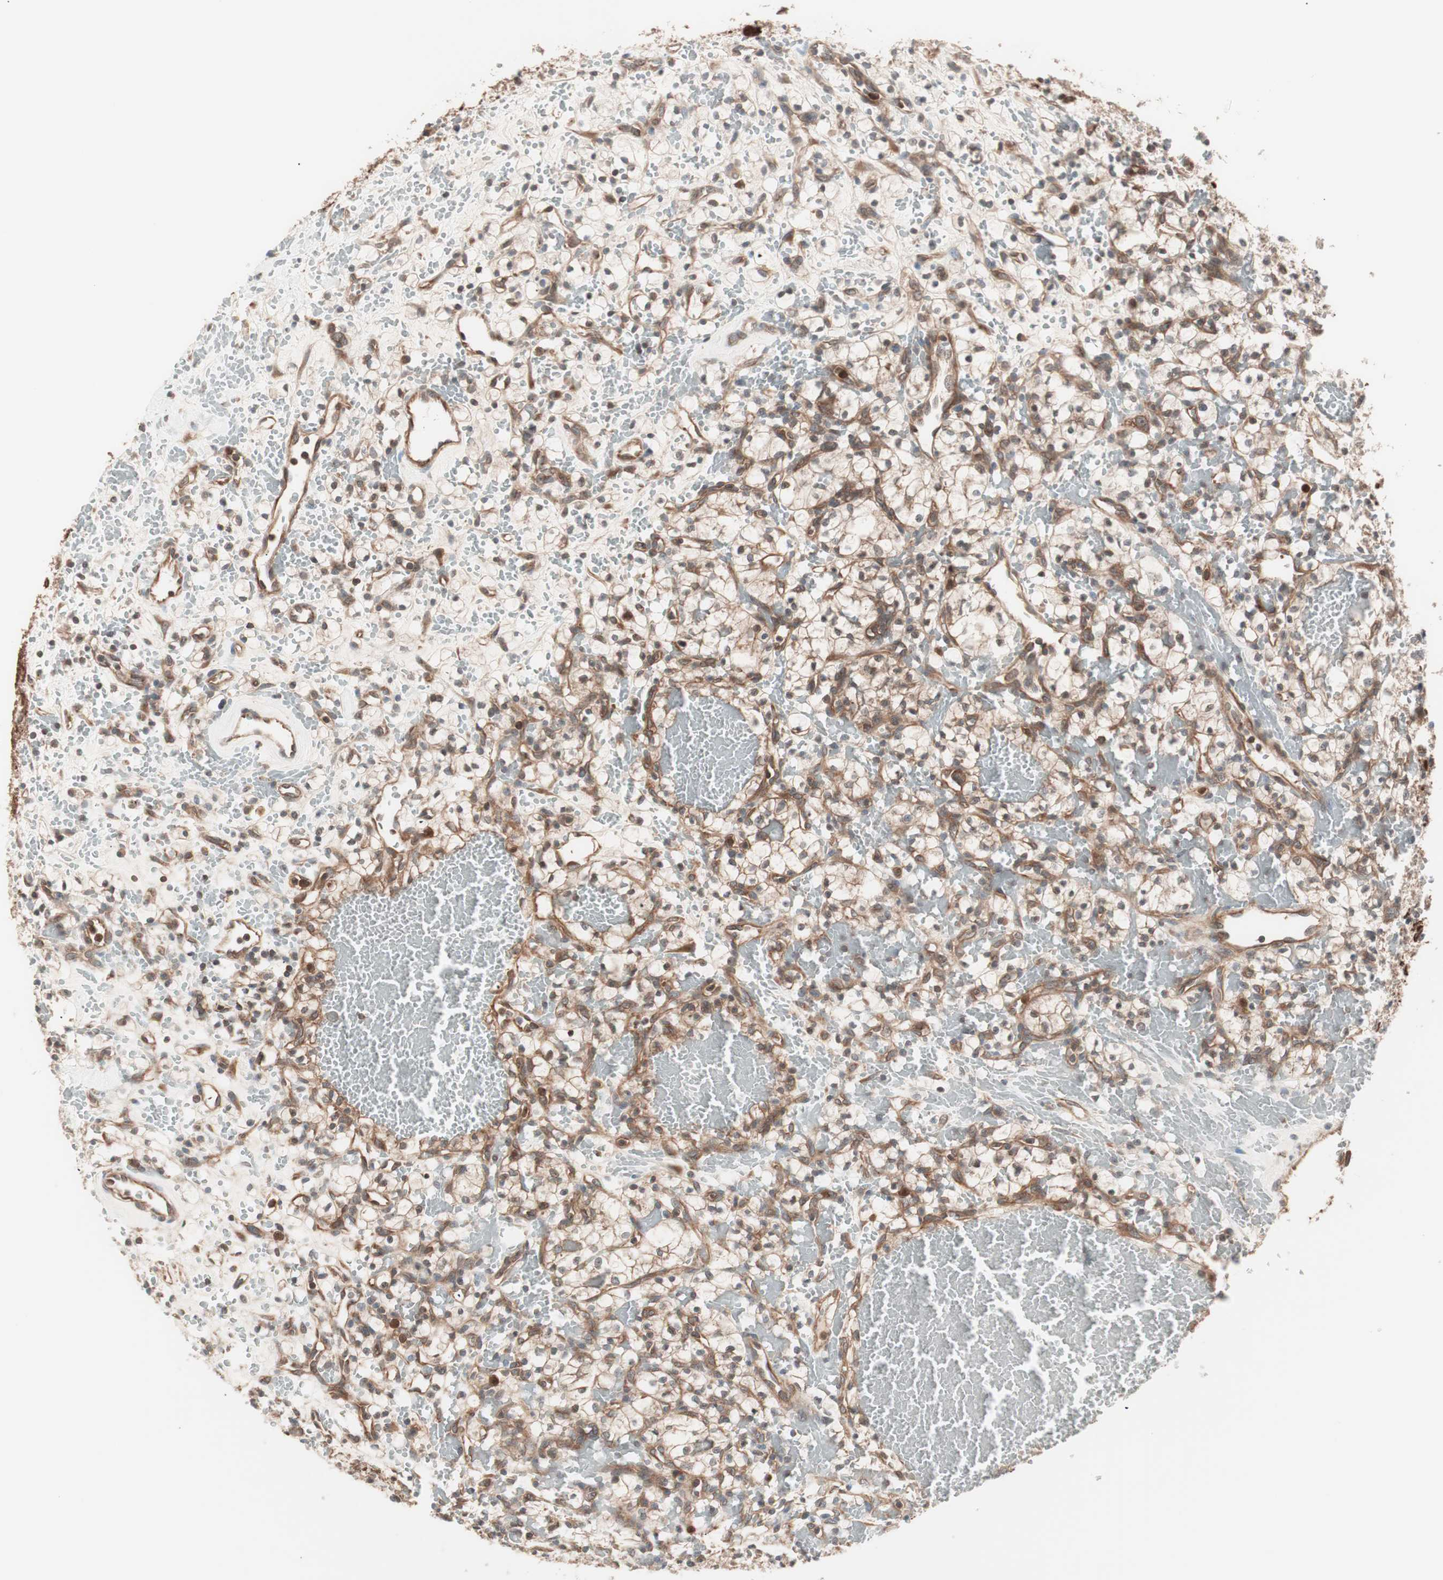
{"staining": {"intensity": "moderate", "quantity": "<25%", "location": "cytoplasmic/membranous"}, "tissue": "renal cancer", "cell_type": "Tumor cells", "image_type": "cancer", "snomed": [{"axis": "morphology", "description": "Adenocarcinoma, NOS"}, {"axis": "topography", "description": "Kidney"}], "caption": "The photomicrograph shows immunohistochemical staining of renal adenocarcinoma. There is moderate cytoplasmic/membranous expression is present in about <25% of tumor cells.", "gene": "TSG101", "patient": {"sex": "female", "age": 60}}